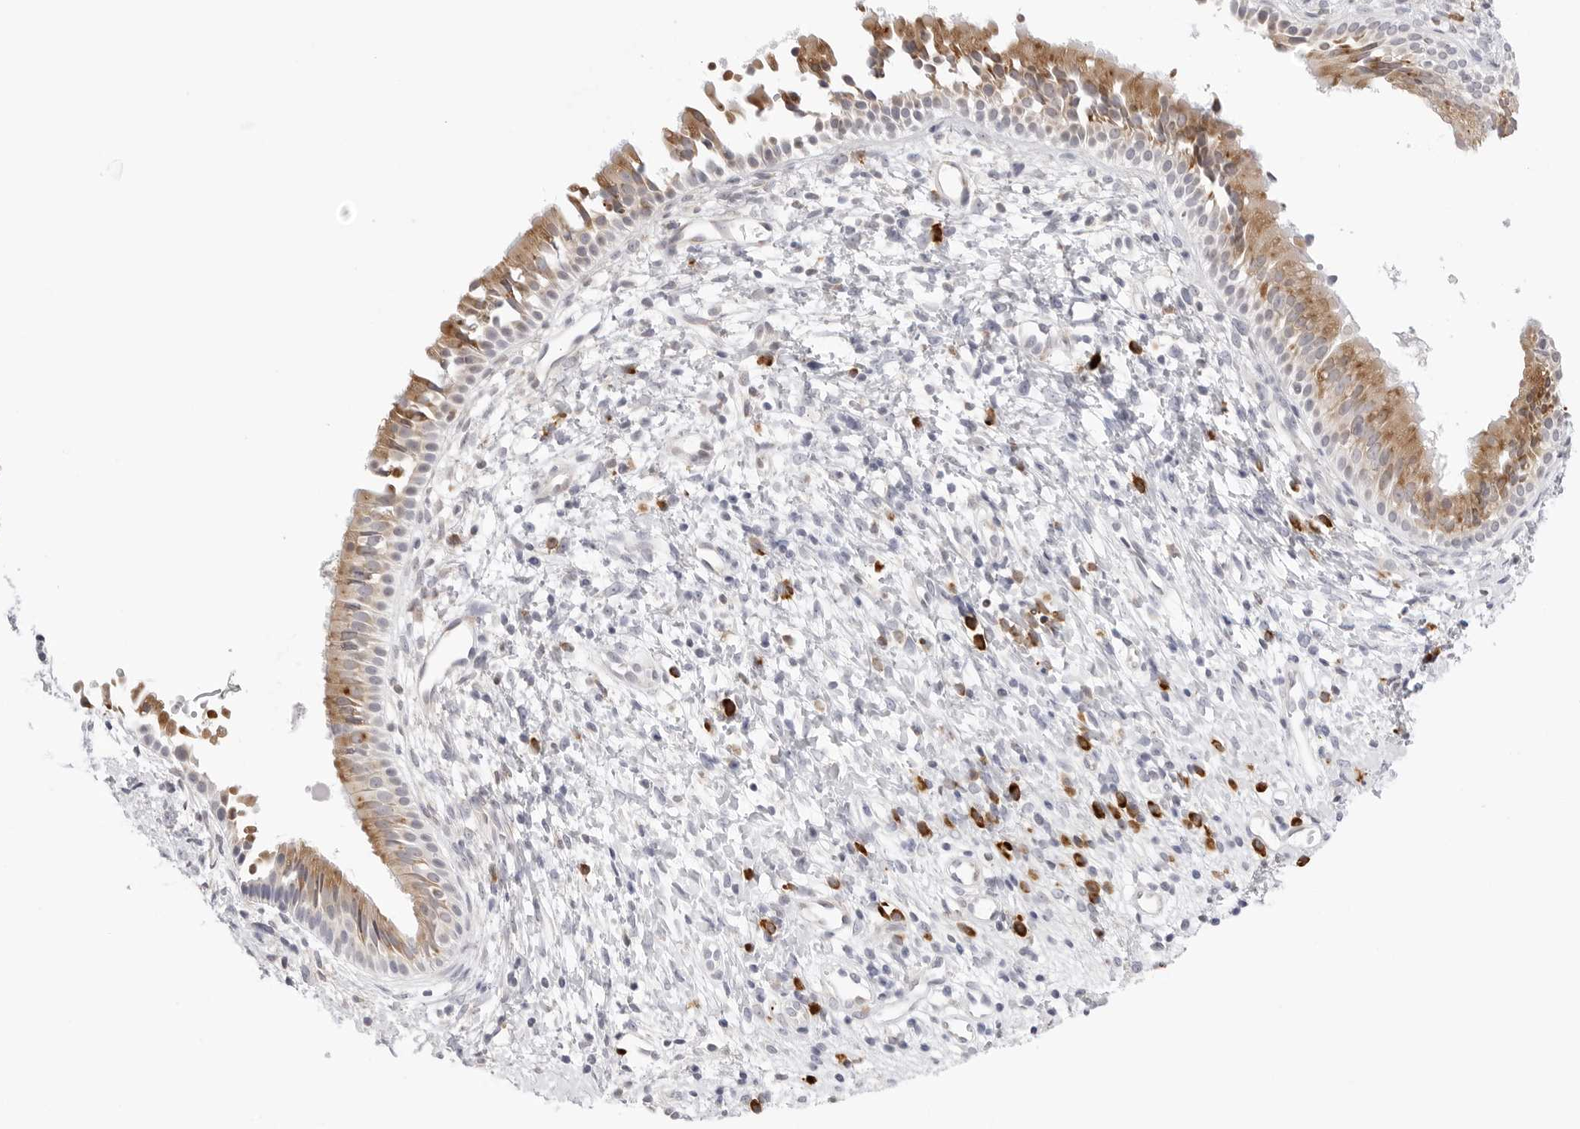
{"staining": {"intensity": "moderate", "quantity": ">75%", "location": "cytoplasmic/membranous"}, "tissue": "nasopharynx", "cell_type": "Respiratory epithelial cells", "image_type": "normal", "snomed": [{"axis": "morphology", "description": "Normal tissue, NOS"}, {"axis": "topography", "description": "Nasopharynx"}], "caption": "Immunohistochemical staining of unremarkable nasopharynx shows >75% levels of moderate cytoplasmic/membranous protein positivity in about >75% of respiratory epithelial cells. Using DAB (3,3'-diaminobenzidine) (brown) and hematoxylin (blue) stains, captured at high magnification using brightfield microscopy.", "gene": "RPN1", "patient": {"sex": "male", "age": 22}}